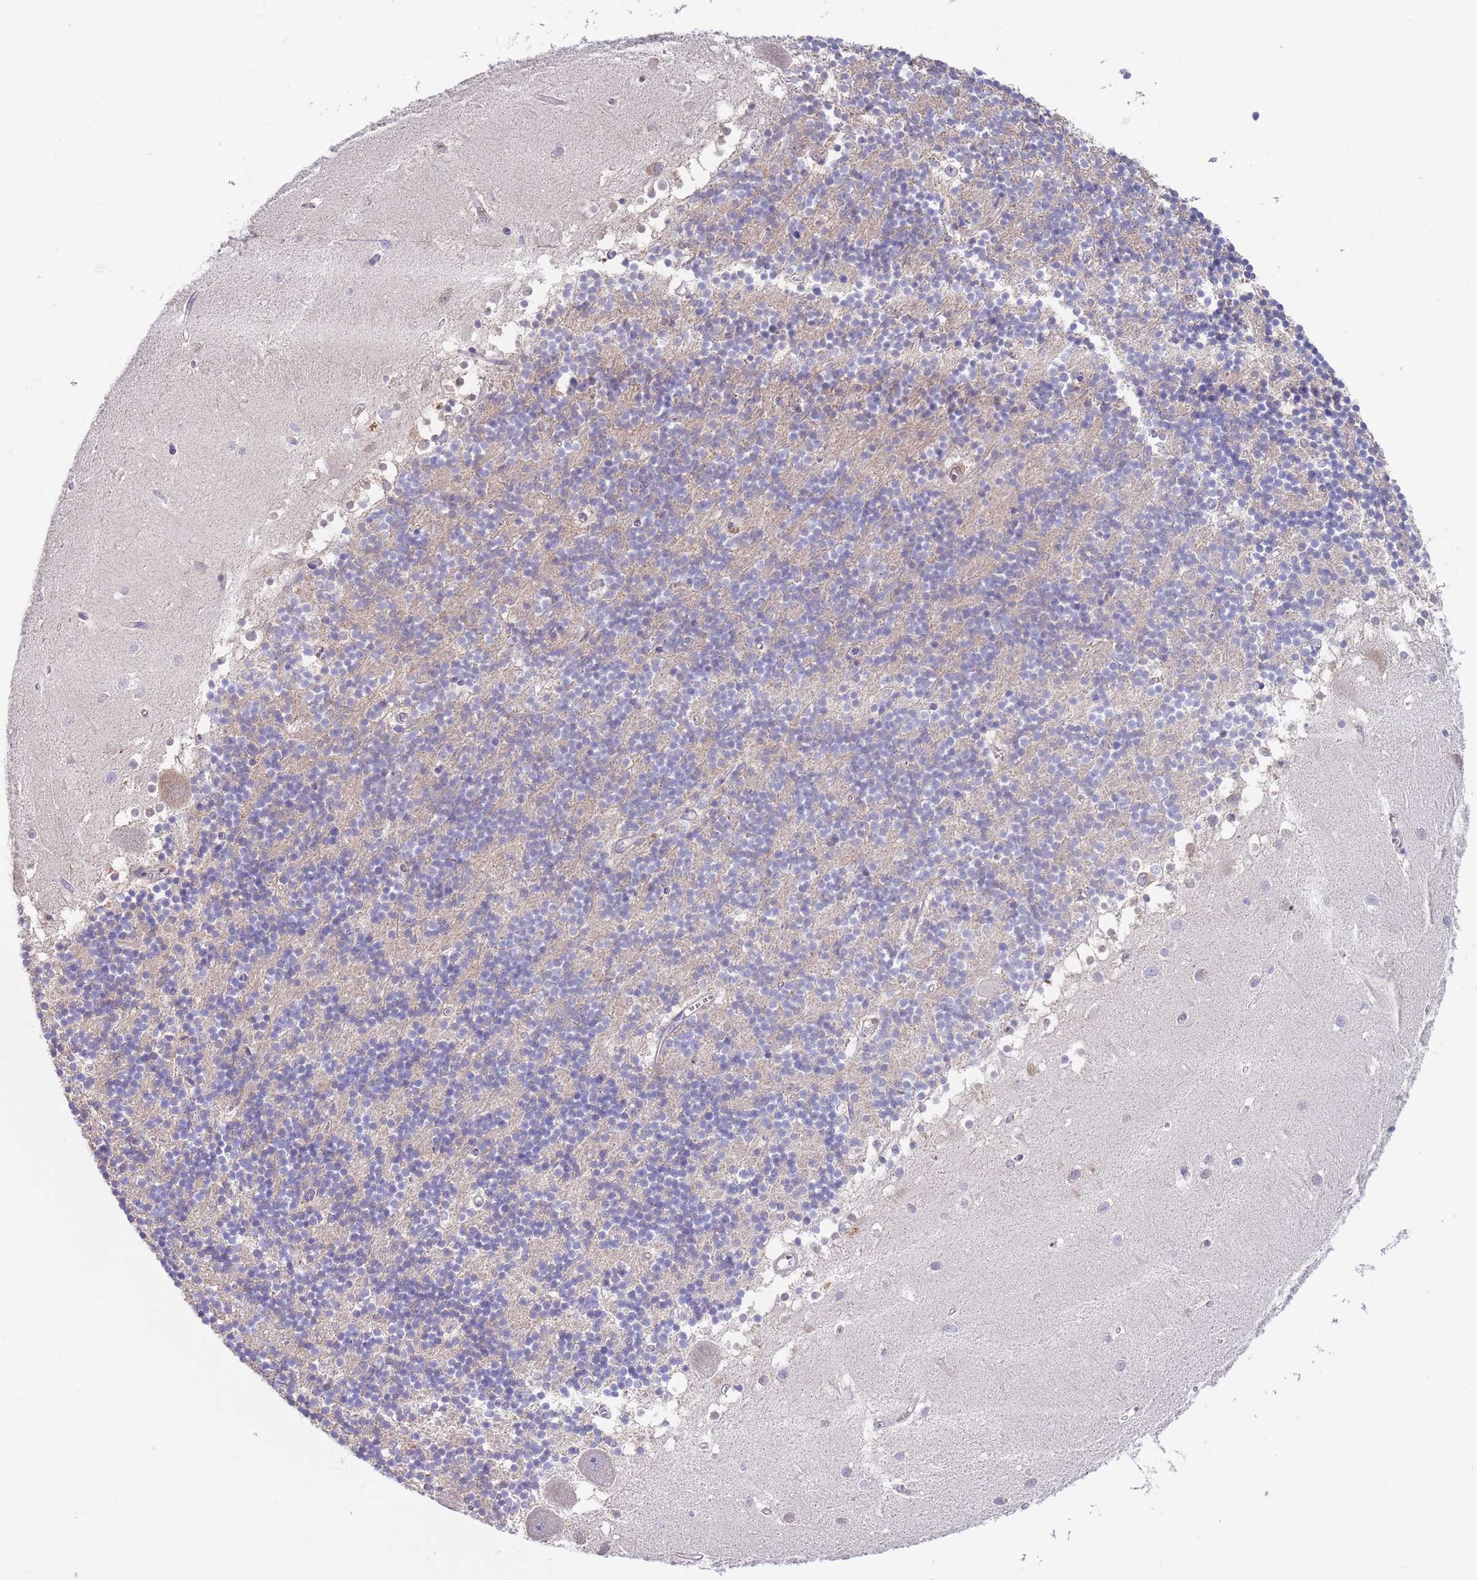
{"staining": {"intensity": "negative", "quantity": "none", "location": "none"}, "tissue": "cerebellum", "cell_type": "Cells in granular layer", "image_type": "normal", "snomed": [{"axis": "morphology", "description": "Normal tissue, NOS"}, {"axis": "topography", "description": "Cerebellum"}], "caption": "IHC photomicrograph of normal cerebellum stained for a protein (brown), which exhibits no staining in cells in granular layer.", "gene": "RNF169", "patient": {"sex": "male", "age": 54}}